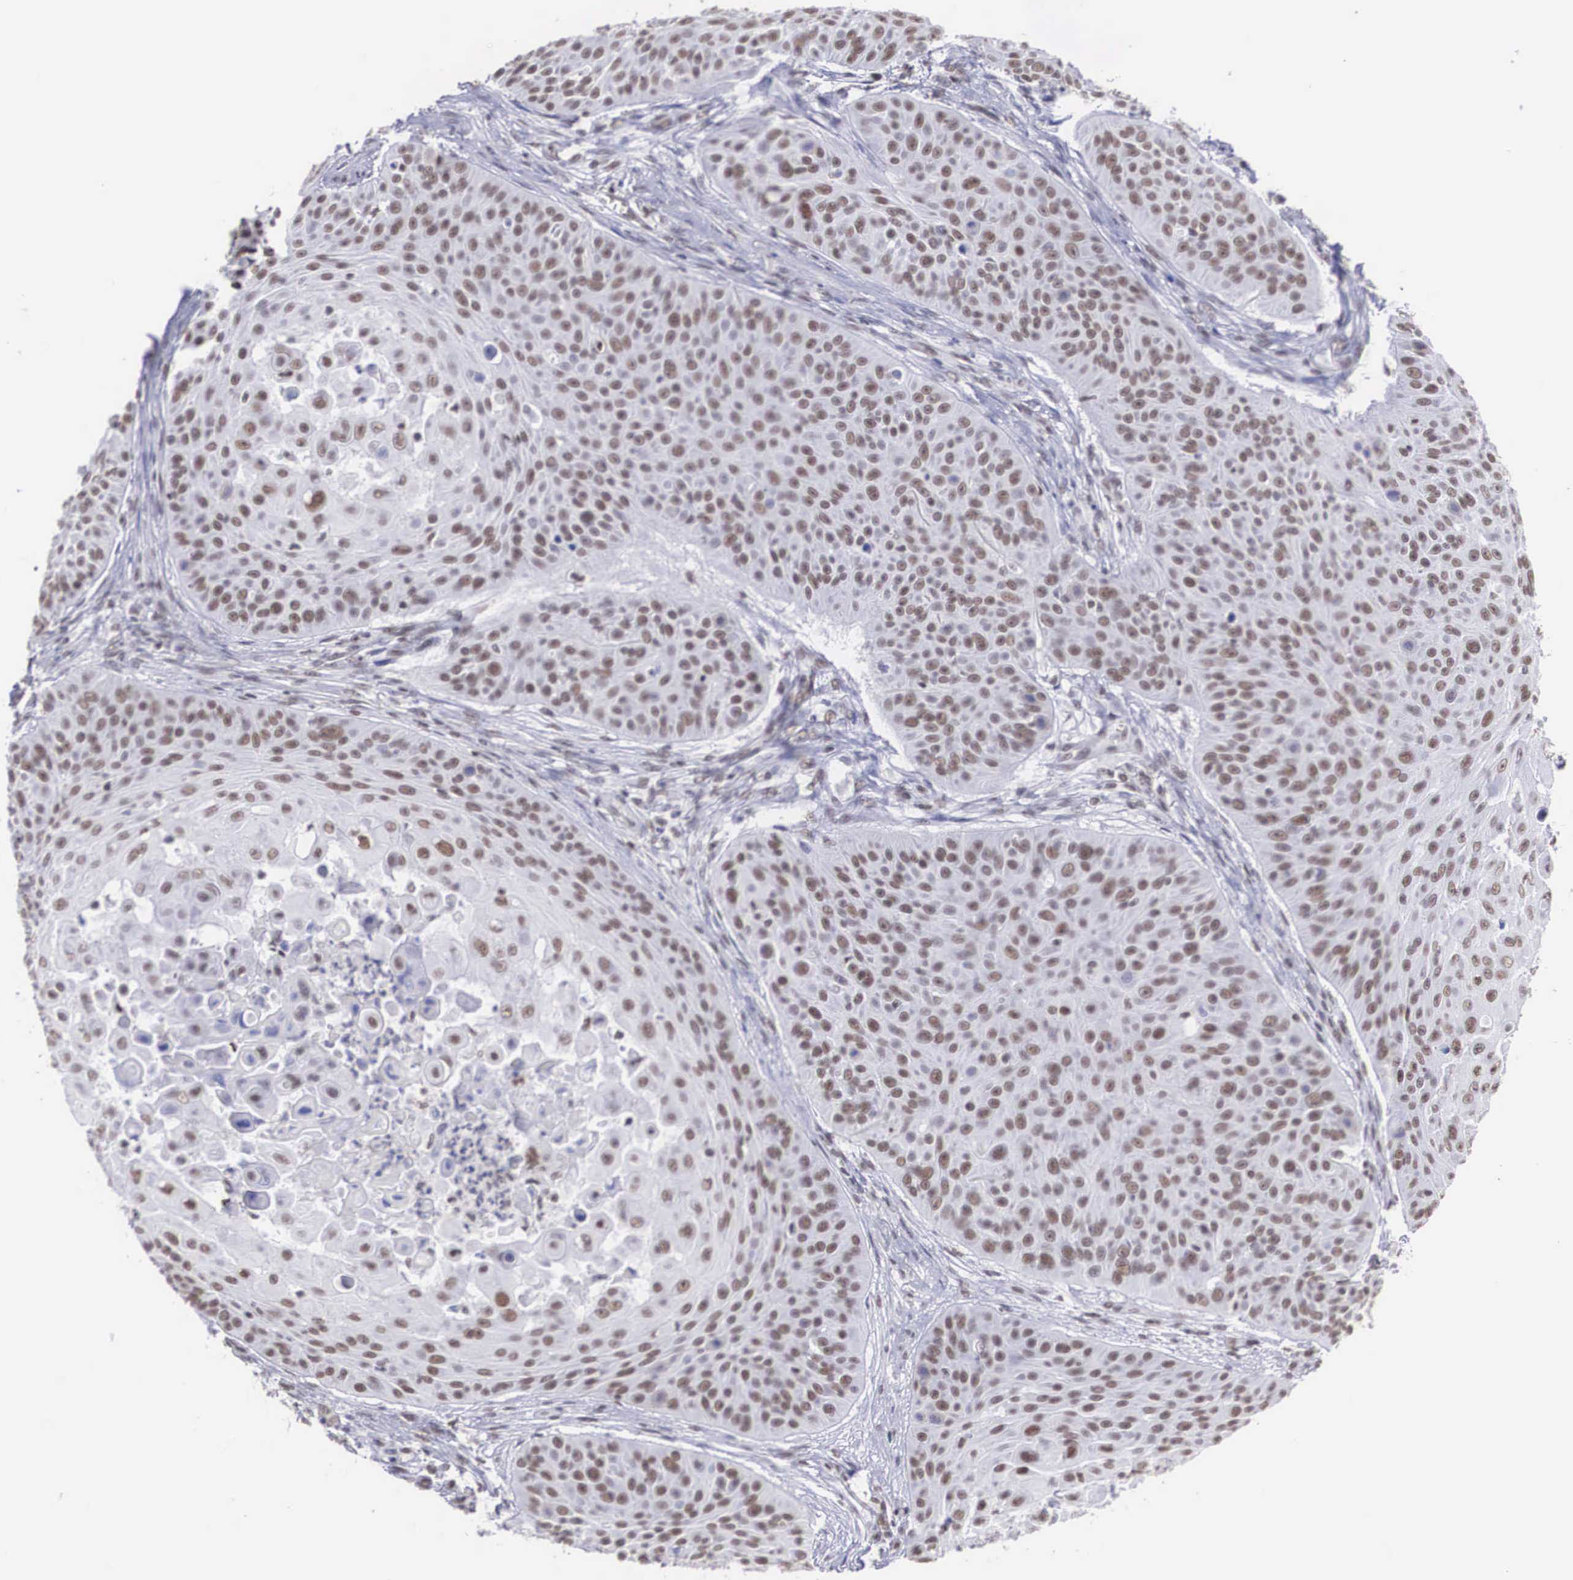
{"staining": {"intensity": "weak", "quantity": "25%-75%", "location": "nuclear"}, "tissue": "skin cancer", "cell_type": "Tumor cells", "image_type": "cancer", "snomed": [{"axis": "morphology", "description": "Squamous cell carcinoma, NOS"}, {"axis": "topography", "description": "Skin"}], "caption": "Immunohistochemistry (IHC) photomicrograph of neoplastic tissue: human skin cancer (squamous cell carcinoma) stained using immunohistochemistry demonstrates low levels of weak protein expression localized specifically in the nuclear of tumor cells, appearing as a nuclear brown color.", "gene": "CSTF2", "patient": {"sex": "male", "age": 82}}